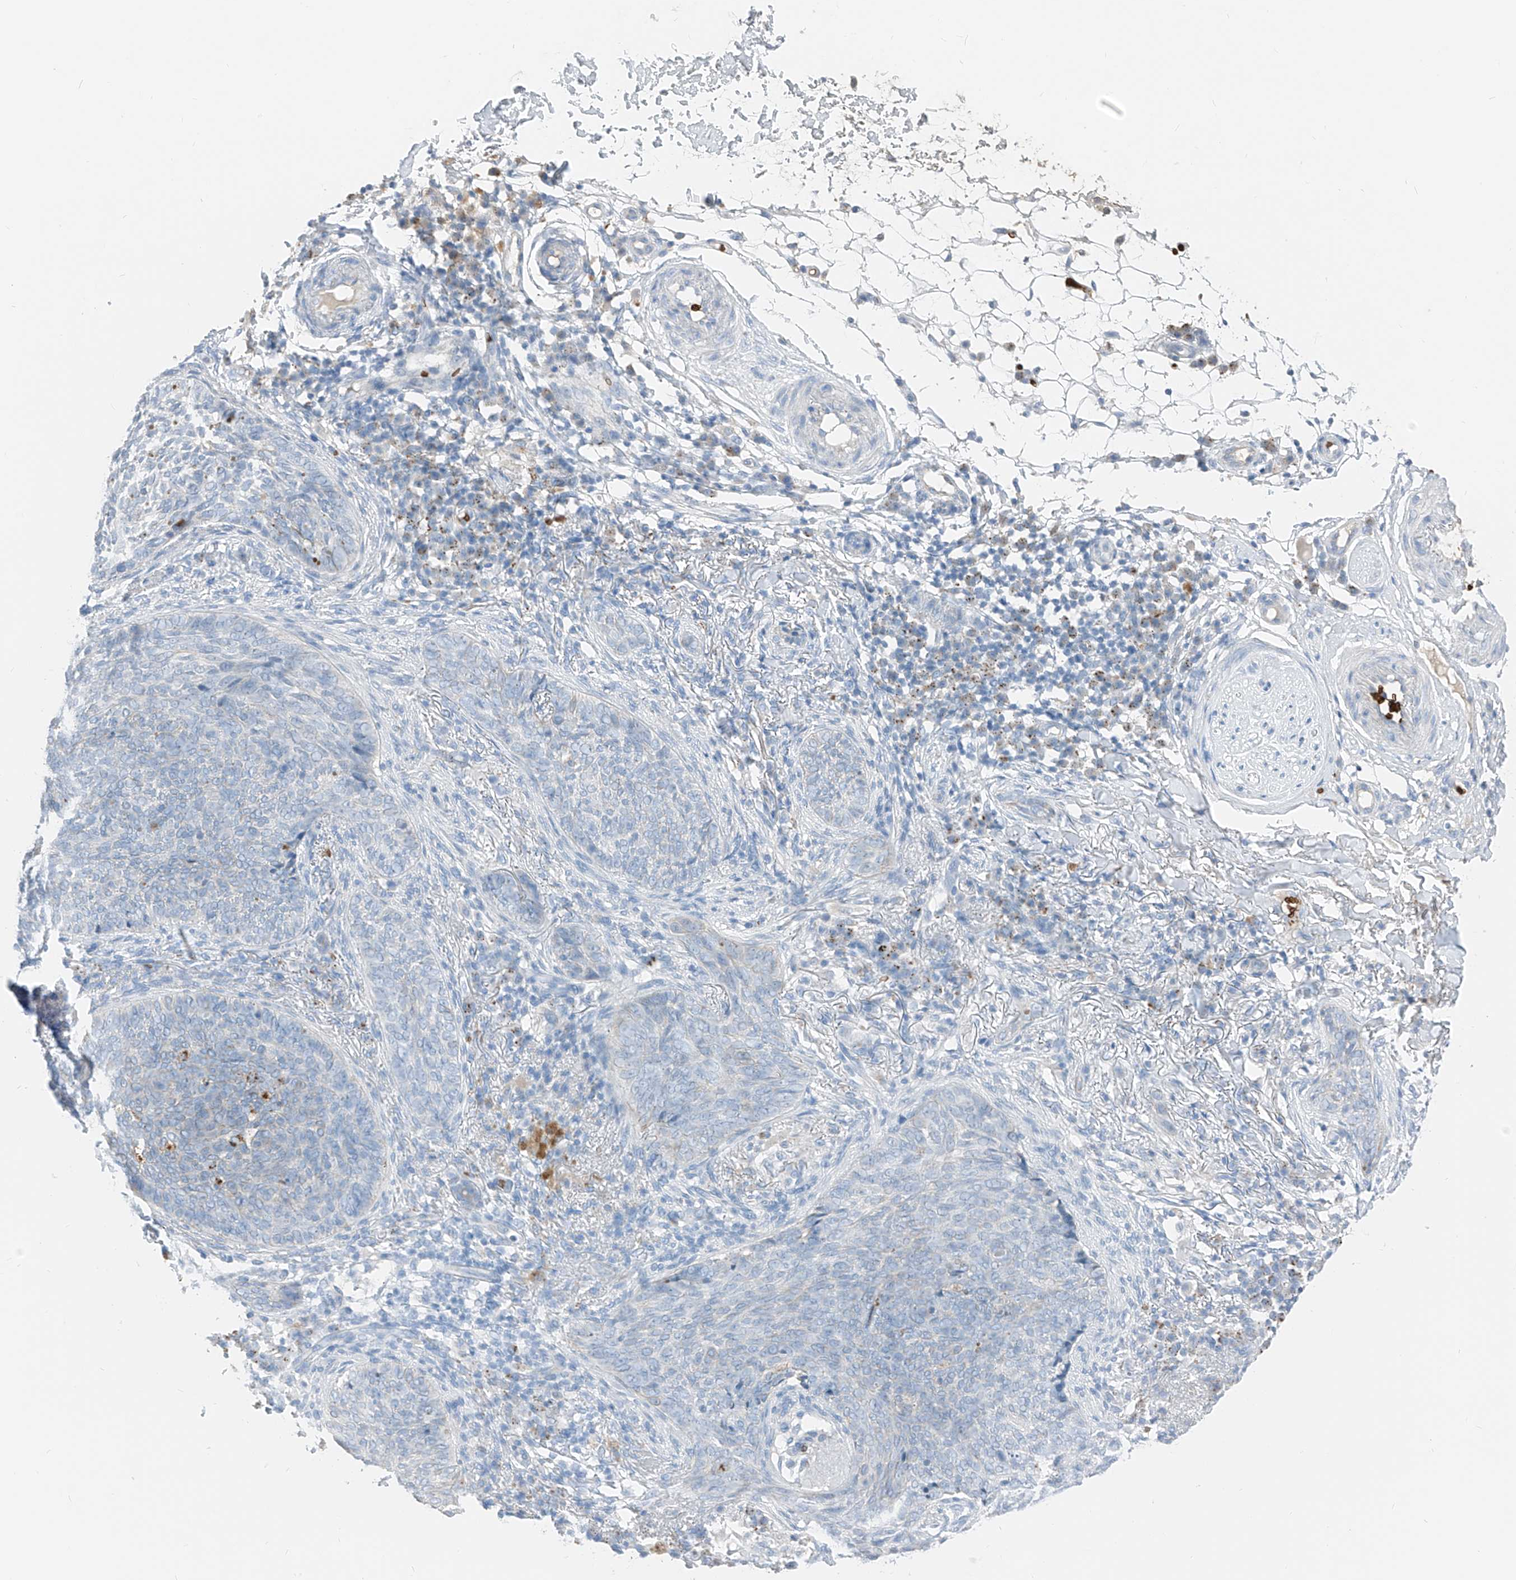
{"staining": {"intensity": "negative", "quantity": "none", "location": "none"}, "tissue": "skin cancer", "cell_type": "Tumor cells", "image_type": "cancer", "snomed": [{"axis": "morphology", "description": "Basal cell carcinoma"}, {"axis": "topography", "description": "Skin"}], "caption": "IHC image of skin basal cell carcinoma stained for a protein (brown), which exhibits no positivity in tumor cells. (DAB (3,3'-diaminobenzidine) immunohistochemistry, high magnification).", "gene": "PRSS23", "patient": {"sex": "male", "age": 85}}